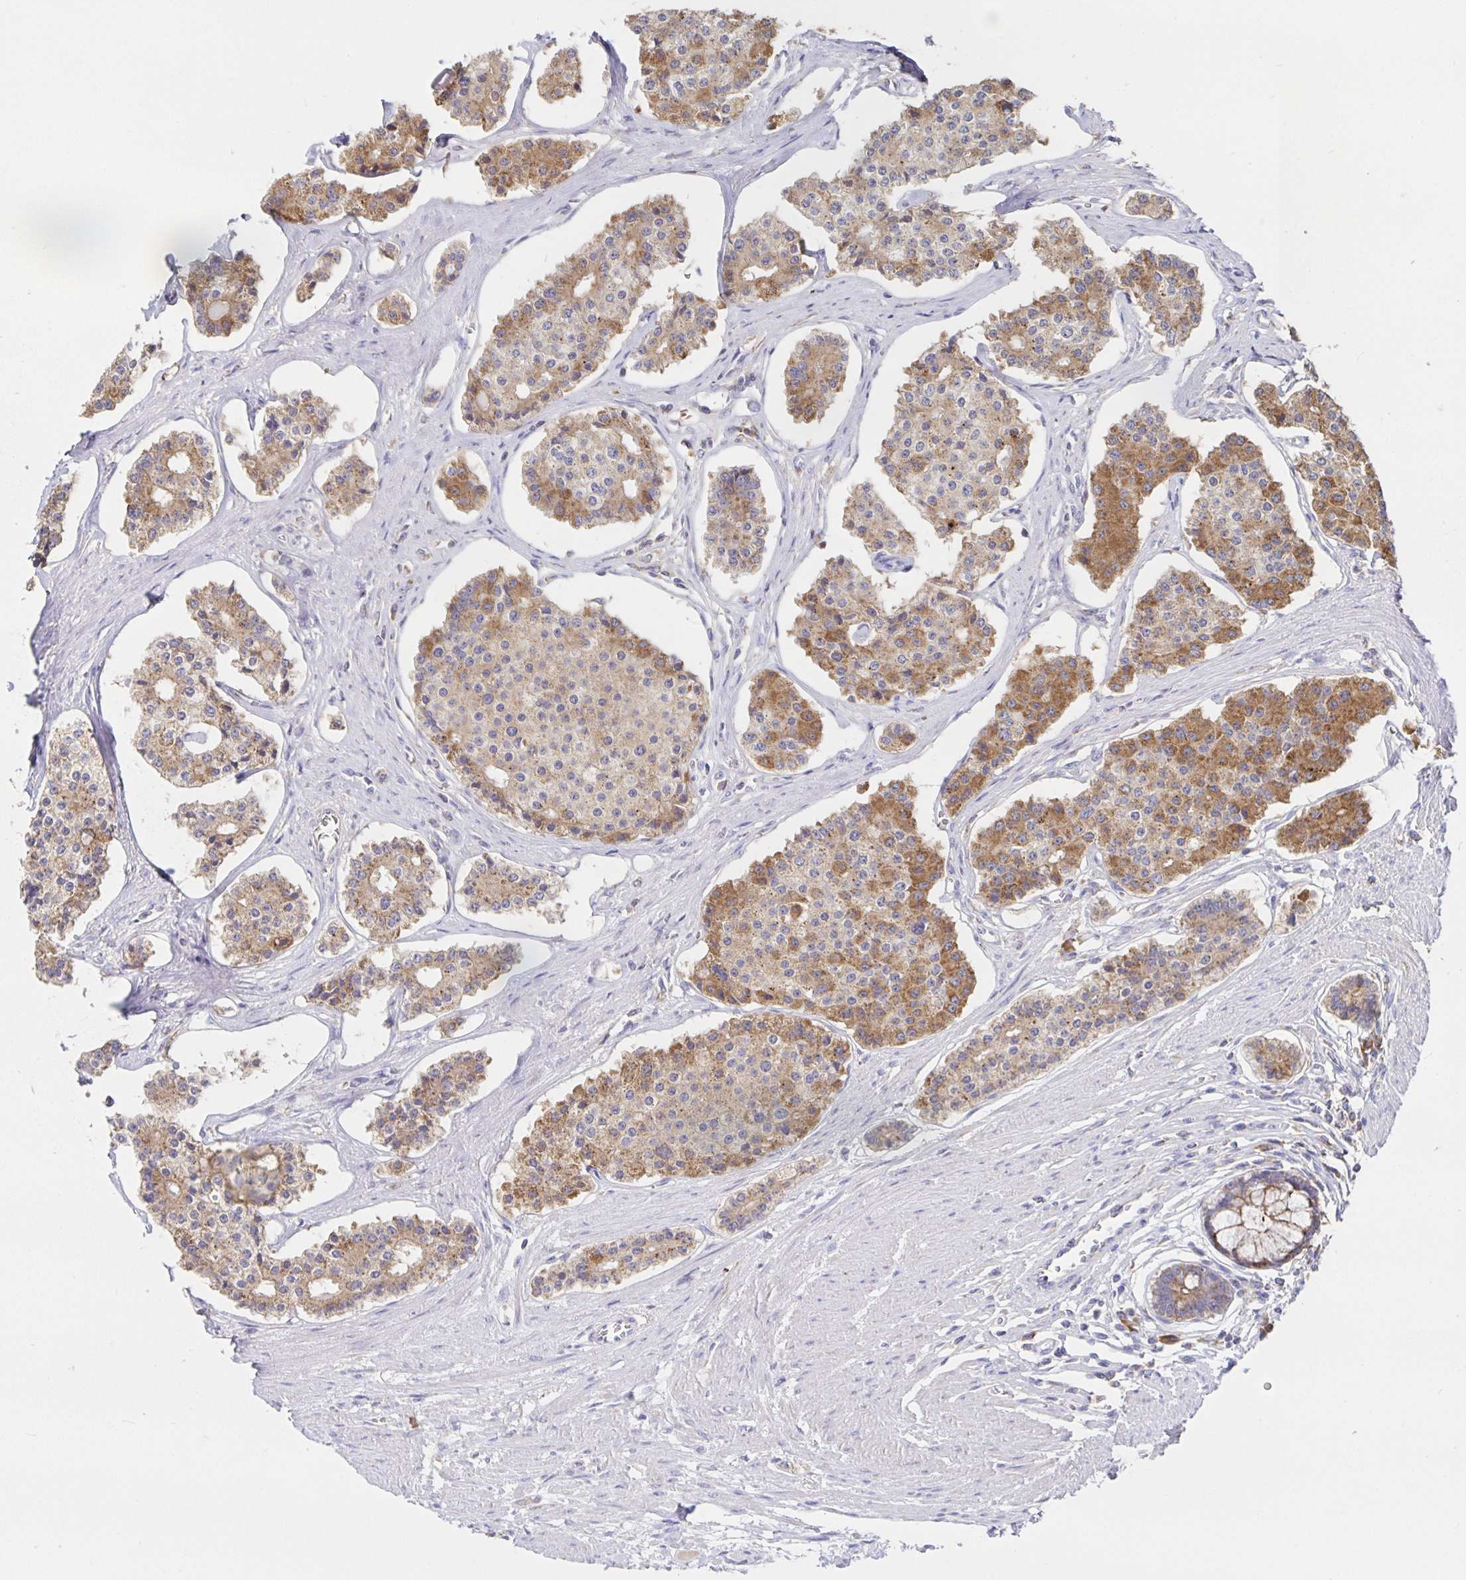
{"staining": {"intensity": "moderate", "quantity": ">75%", "location": "cytoplasmic/membranous"}, "tissue": "carcinoid", "cell_type": "Tumor cells", "image_type": "cancer", "snomed": [{"axis": "morphology", "description": "Carcinoid, malignant, NOS"}, {"axis": "topography", "description": "Small intestine"}], "caption": "The image exhibits a brown stain indicating the presence of a protein in the cytoplasmic/membranous of tumor cells in carcinoid. (Stains: DAB in brown, nuclei in blue, Microscopy: brightfield microscopy at high magnification).", "gene": "PRDX3", "patient": {"sex": "female", "age": 65}}